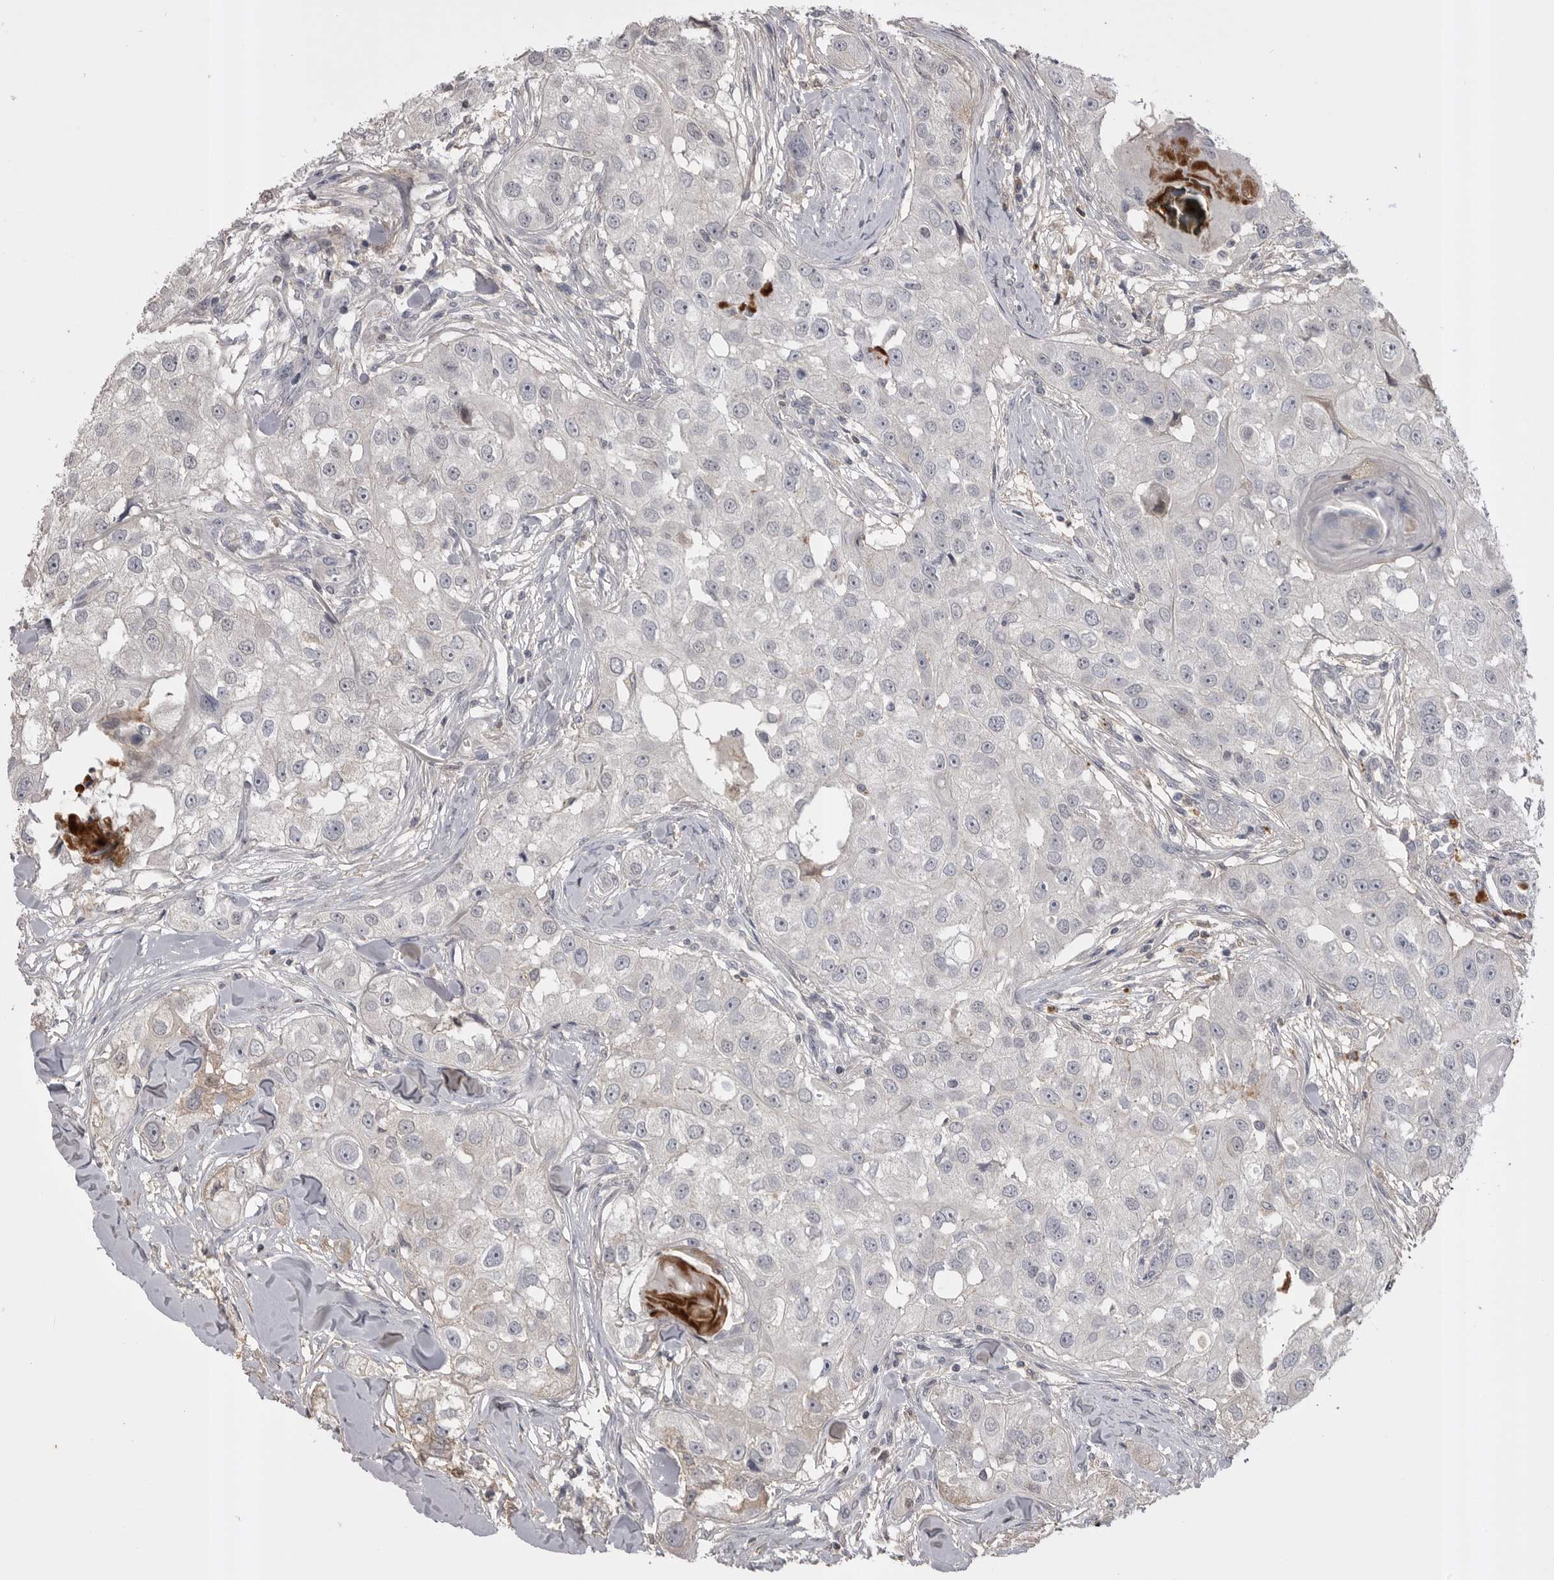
{"staining": {"intensity": "moderate", "quantity": "25%-75%", "location": "cytoplasmic/membranous"}, "tissue": "head and neck cancer", "cell_type": "Tumor cells", "image_type": "cancer", "snomed": [{"axis": "morphology", "description": "Normal tissue, NOS"}, {"axis": "morphology", "description": "Squamous cell carcinoma, NOS"}, {"axis": "topography", "description": "Skeletal muscle"}, {"axis": "topography", "description": "Head-Neck"}], "caption": "Human head and neck squamous cell carcinoma stained for a protein (brown) displays moderate cytoplasmic/membranous positive staining in about 25%-75% of tumor cells.", "gene": "AHSG", "patient": {"sex": "male", "age": 51}}